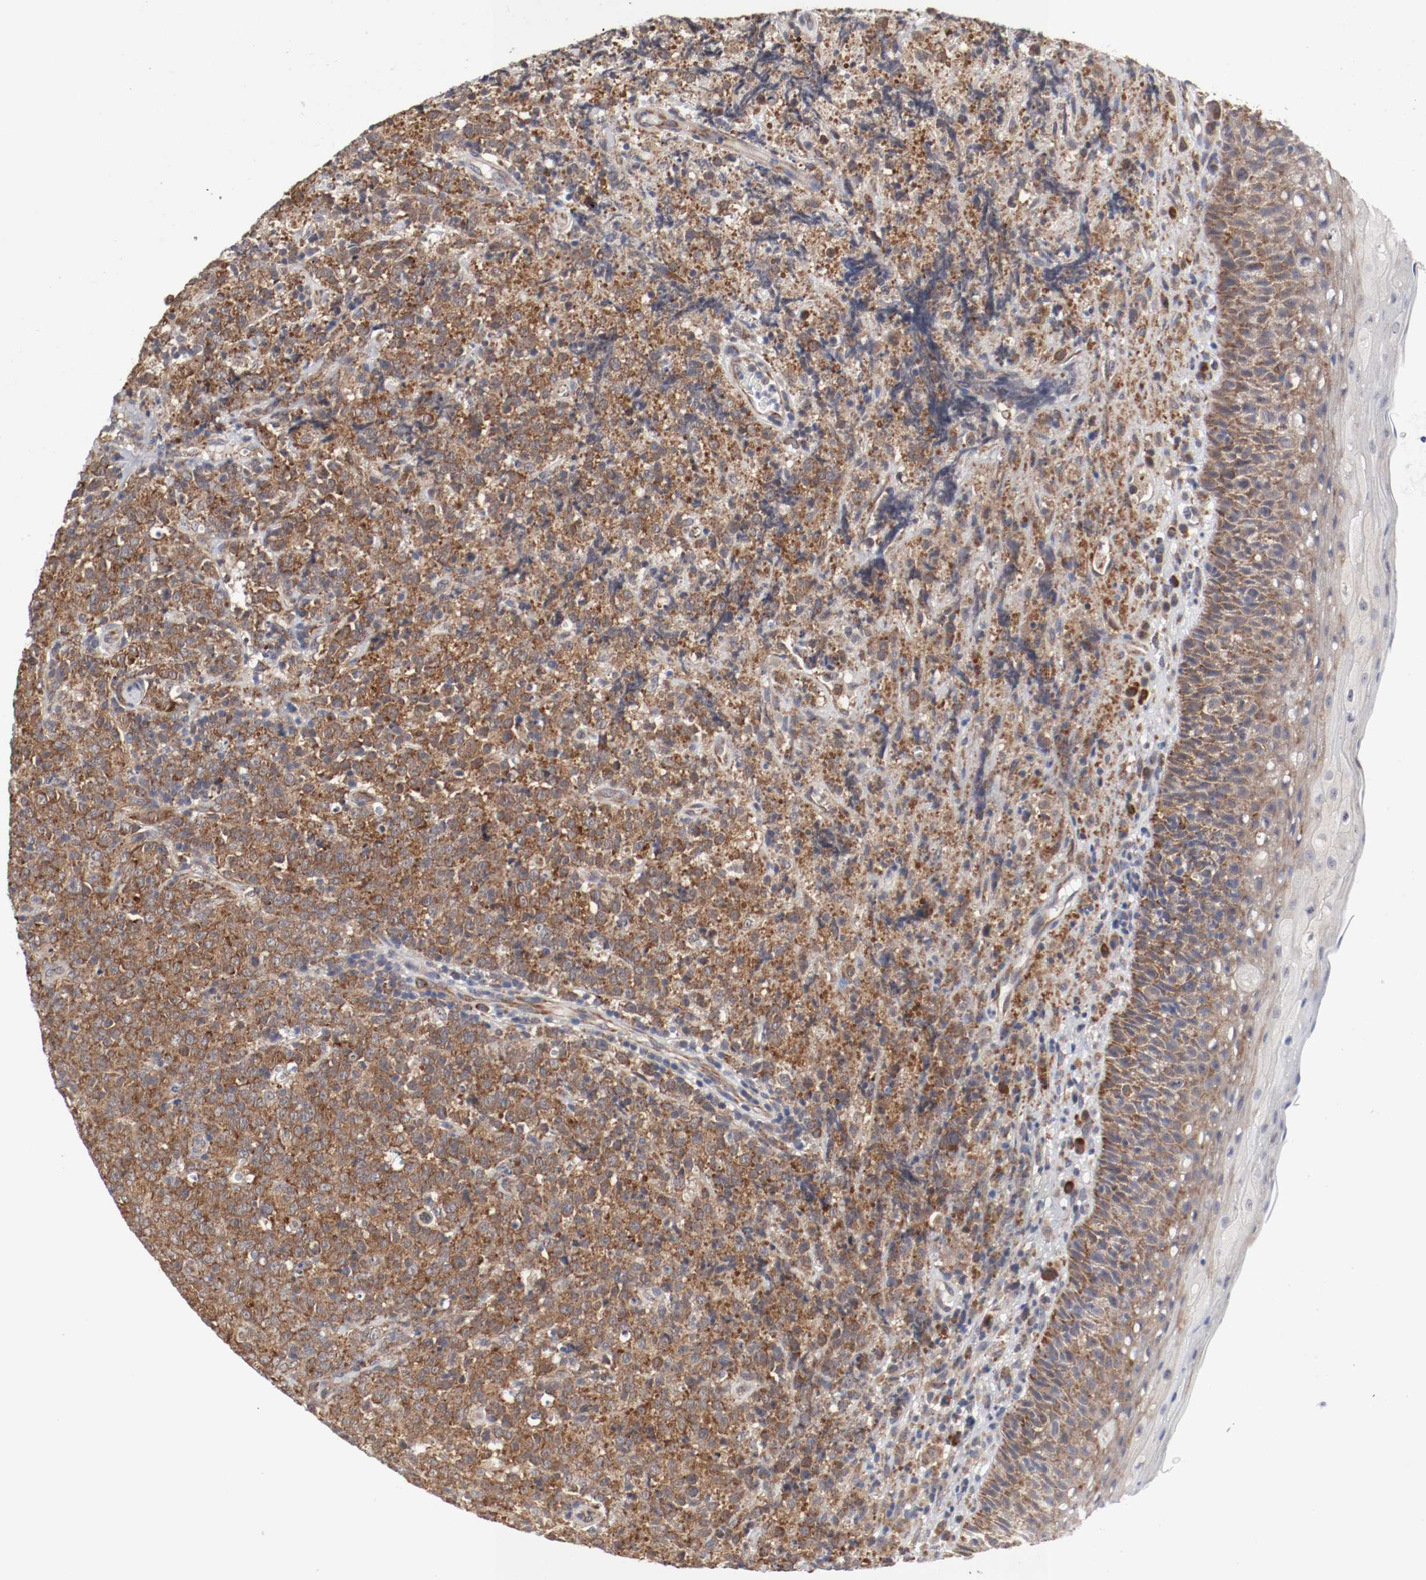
{"staining": {"intensity": "moderate", "quantity": ">75%", "location": "cytoplasmic/membranous"}, "tissue": "lymphoma", "cell_type": "Tumor cells", "image_type": "cancer", "snomed": [{"axis": "morphology", "description": "Malignant lymphoma, non-Hodgkin's type, High grade"}, {"axis": "topography", "description": "Tonsil"}], "caption": "IHC micrograph of neoplastic tissue: human lymphoma stained using immunohistochemistry (IHC) shows medium levels of moderate protein expression localized specifically in the cytoplasmic/membranous of tumor cells, appearing as a cytoplasmic/membranous brown color.", "gene": "FKBP3", "patient": {"sex": "female", "age": 36}}